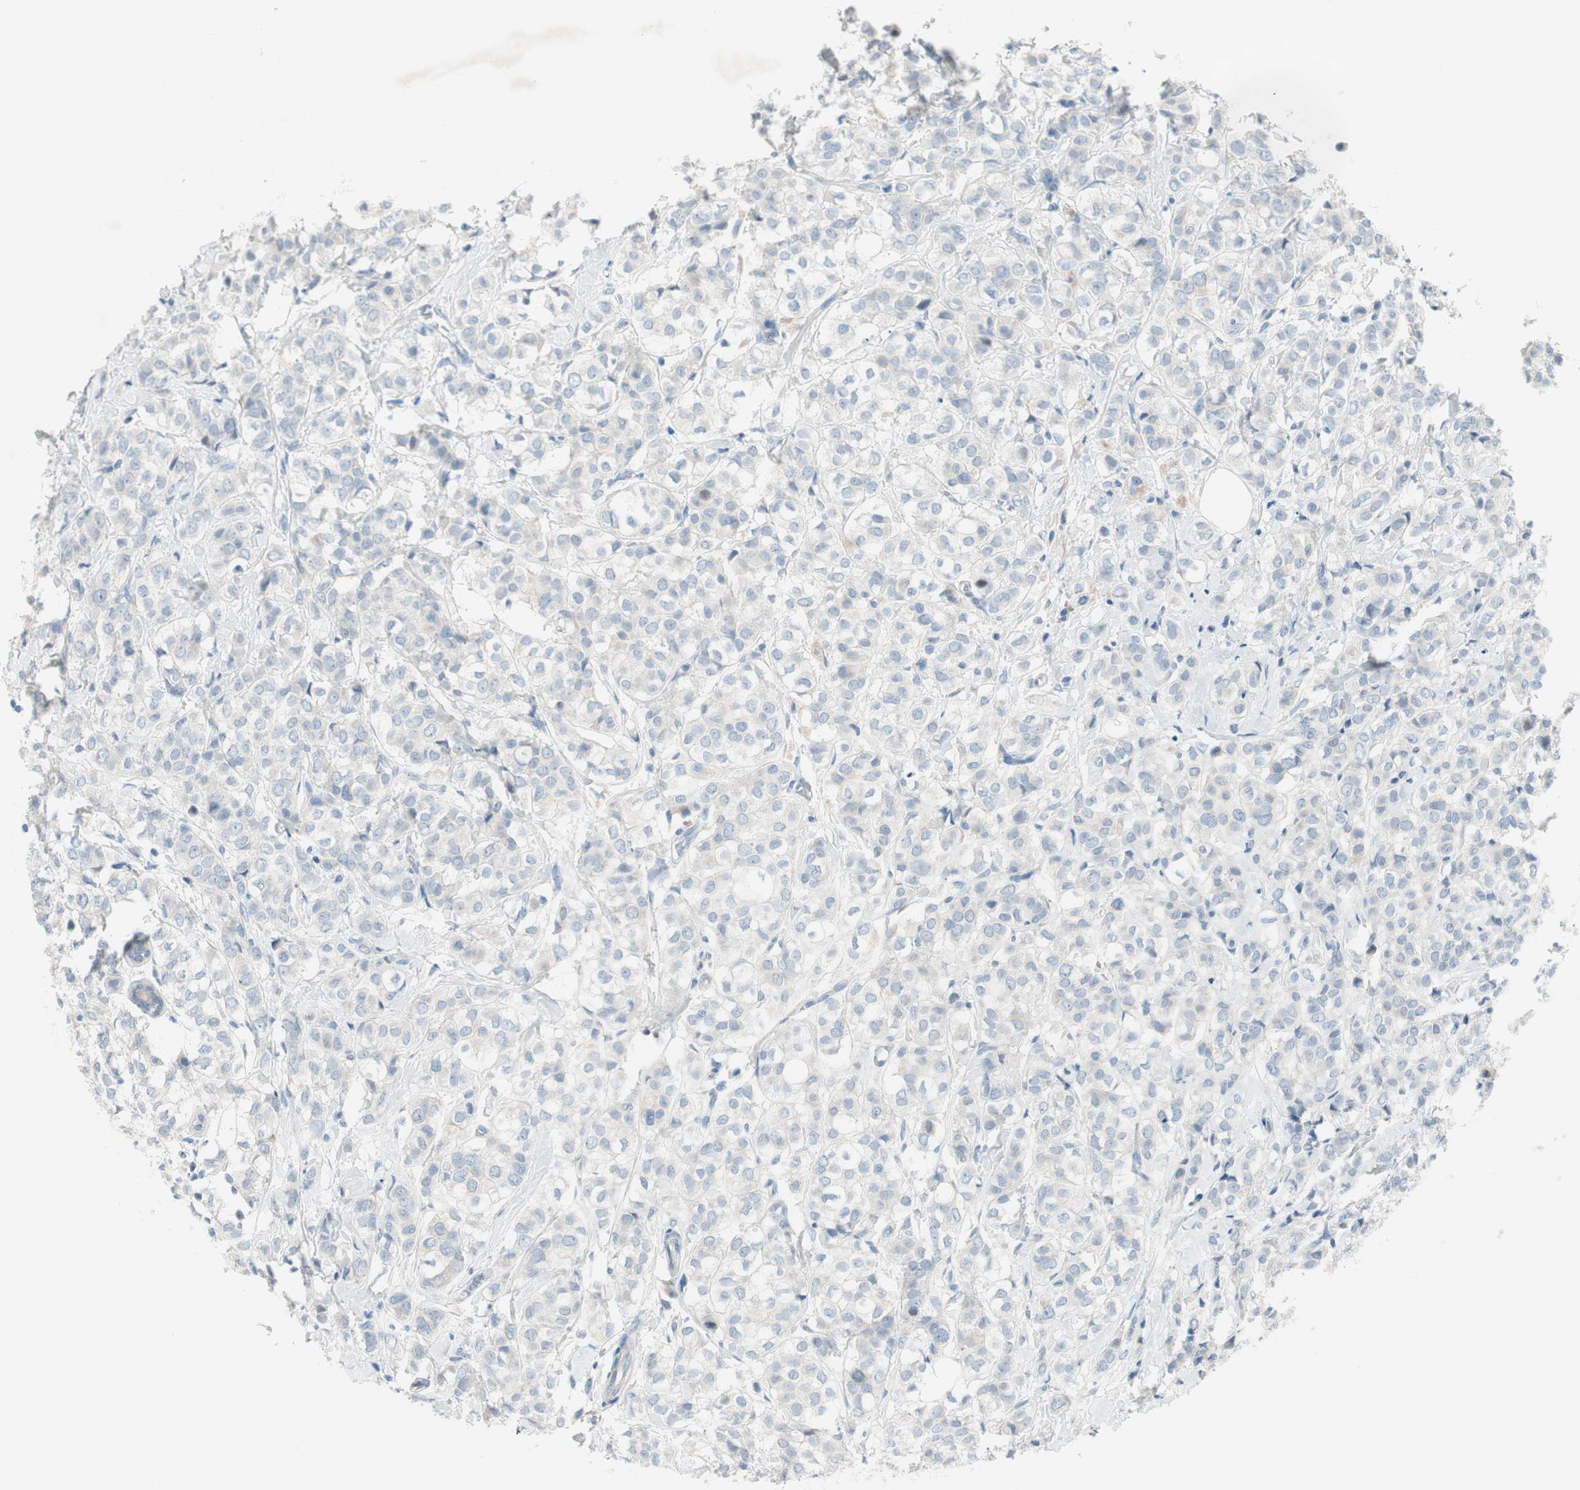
{"staining": {"intensity": "negative", "quantity": "none", "location": "none"}, "tissue": "breast cancer", "cell_type": "Tumor cells", "image_type": "cancer", "snomed": [{"axis": "morphology", "description": "Lobular carcinoma"}, {"axis": "topography", "description": "Breast"}], "caption": "A histopathology image of human lobular carcinoma (breast) is negative for staining in tumor cells.", "gene": "PRRG4", "patient": {"sex": "female", "age": 60}}